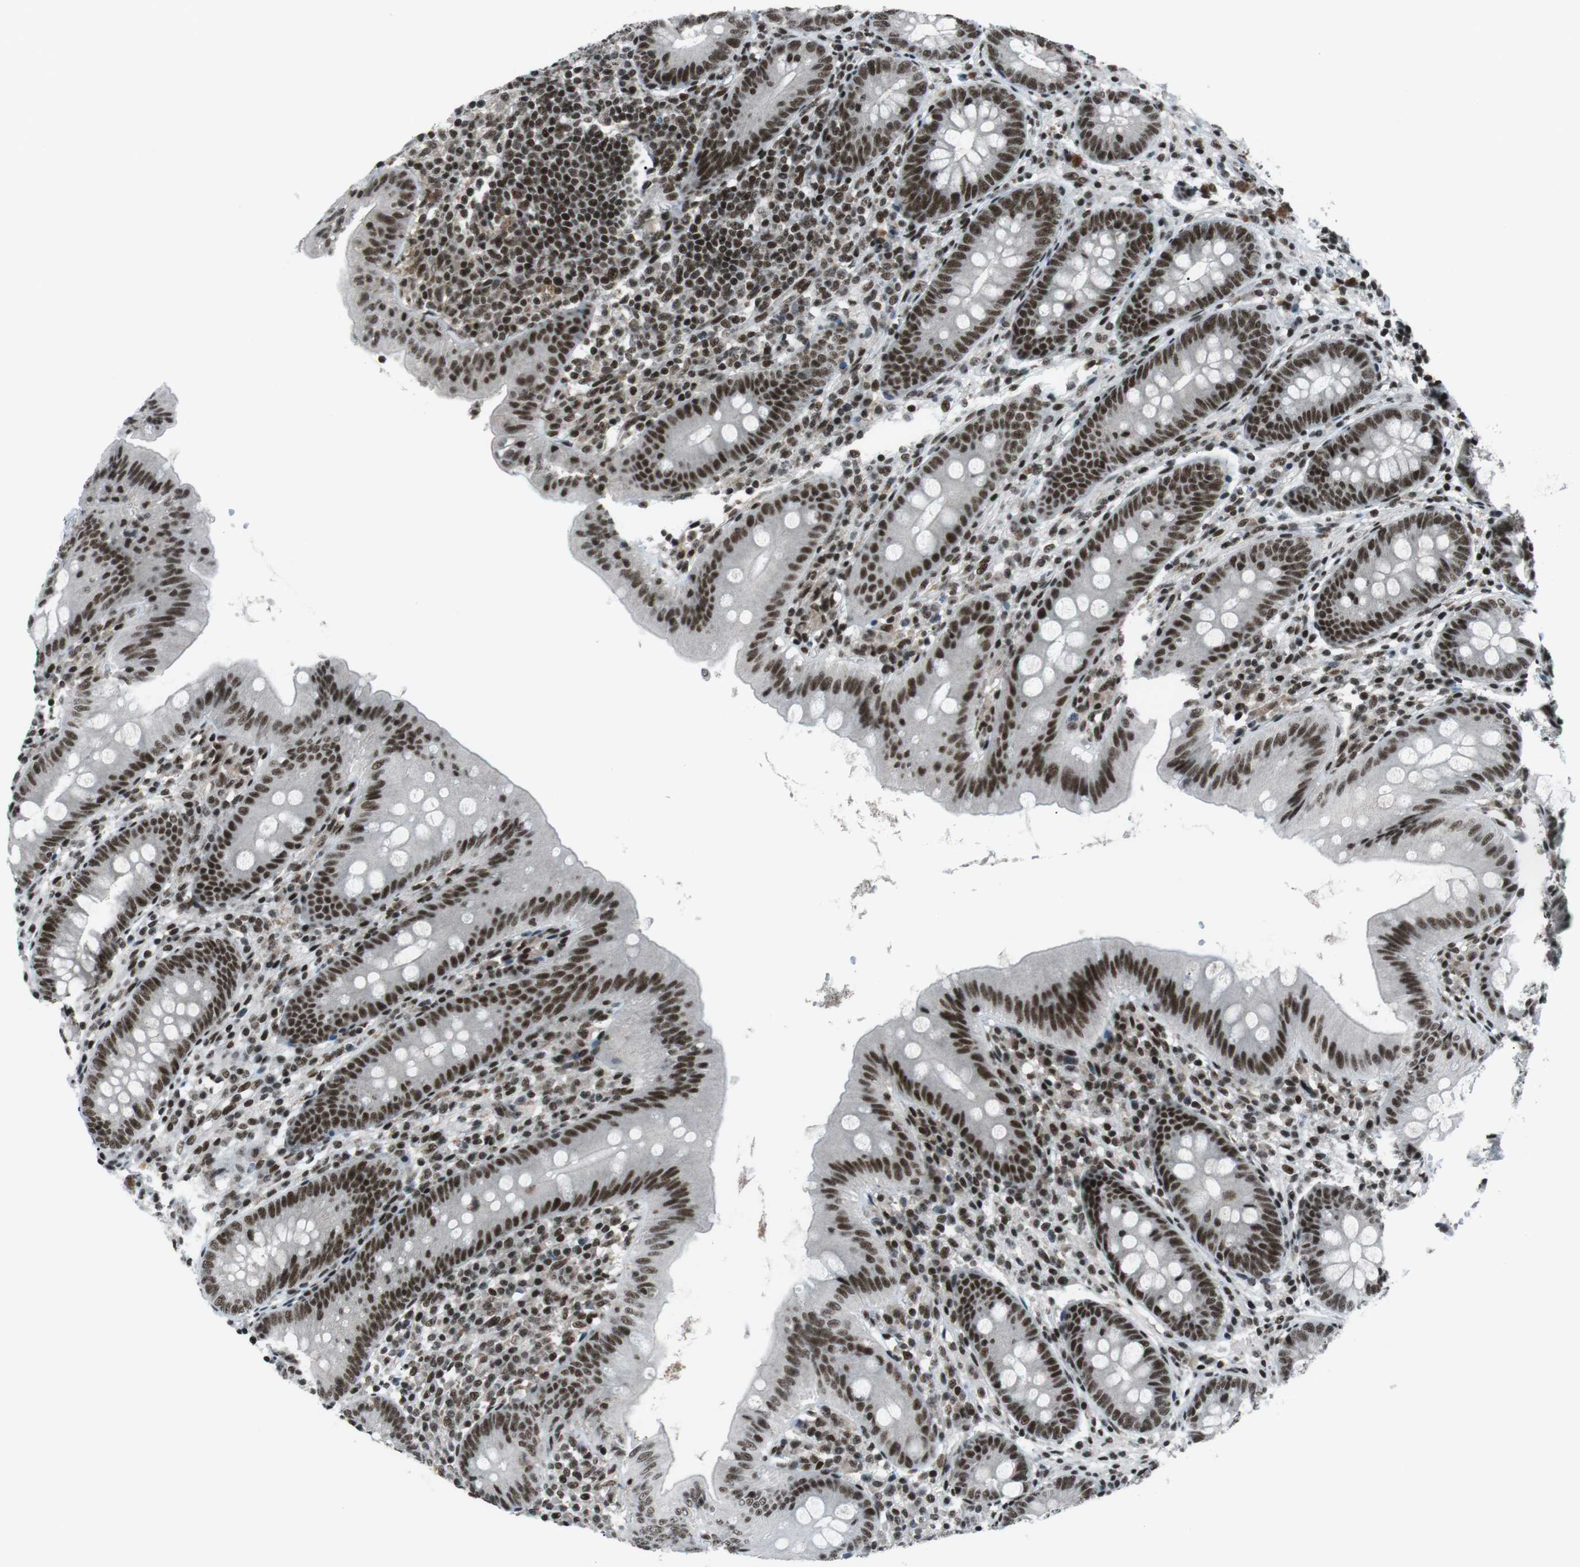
{"staining": {"intensity": "strong", "quantity": ">75%", "location": "nuclear"}, "tissue": "appendix", "cell_type": "Glandular cells", "image_type": "normal", "snomed": [{"axis": "morphology", "description": "Normal tissue, NOS"}, {"axis": "topography", "description": "Appendix"}], "caption": "Appendix stained with DAB (3,3'-diaminobenzidine) immunohistochemistry exhibits high levels of strong nuclear expression in about >75% of glandular cells. The protein of interest is stained brown, and the nuclei are stained in blue (DAB IHC with brightfield microscopy, high magnification).", "gene": "TAF1", "patient": {"sex": "male", "age": 56}}